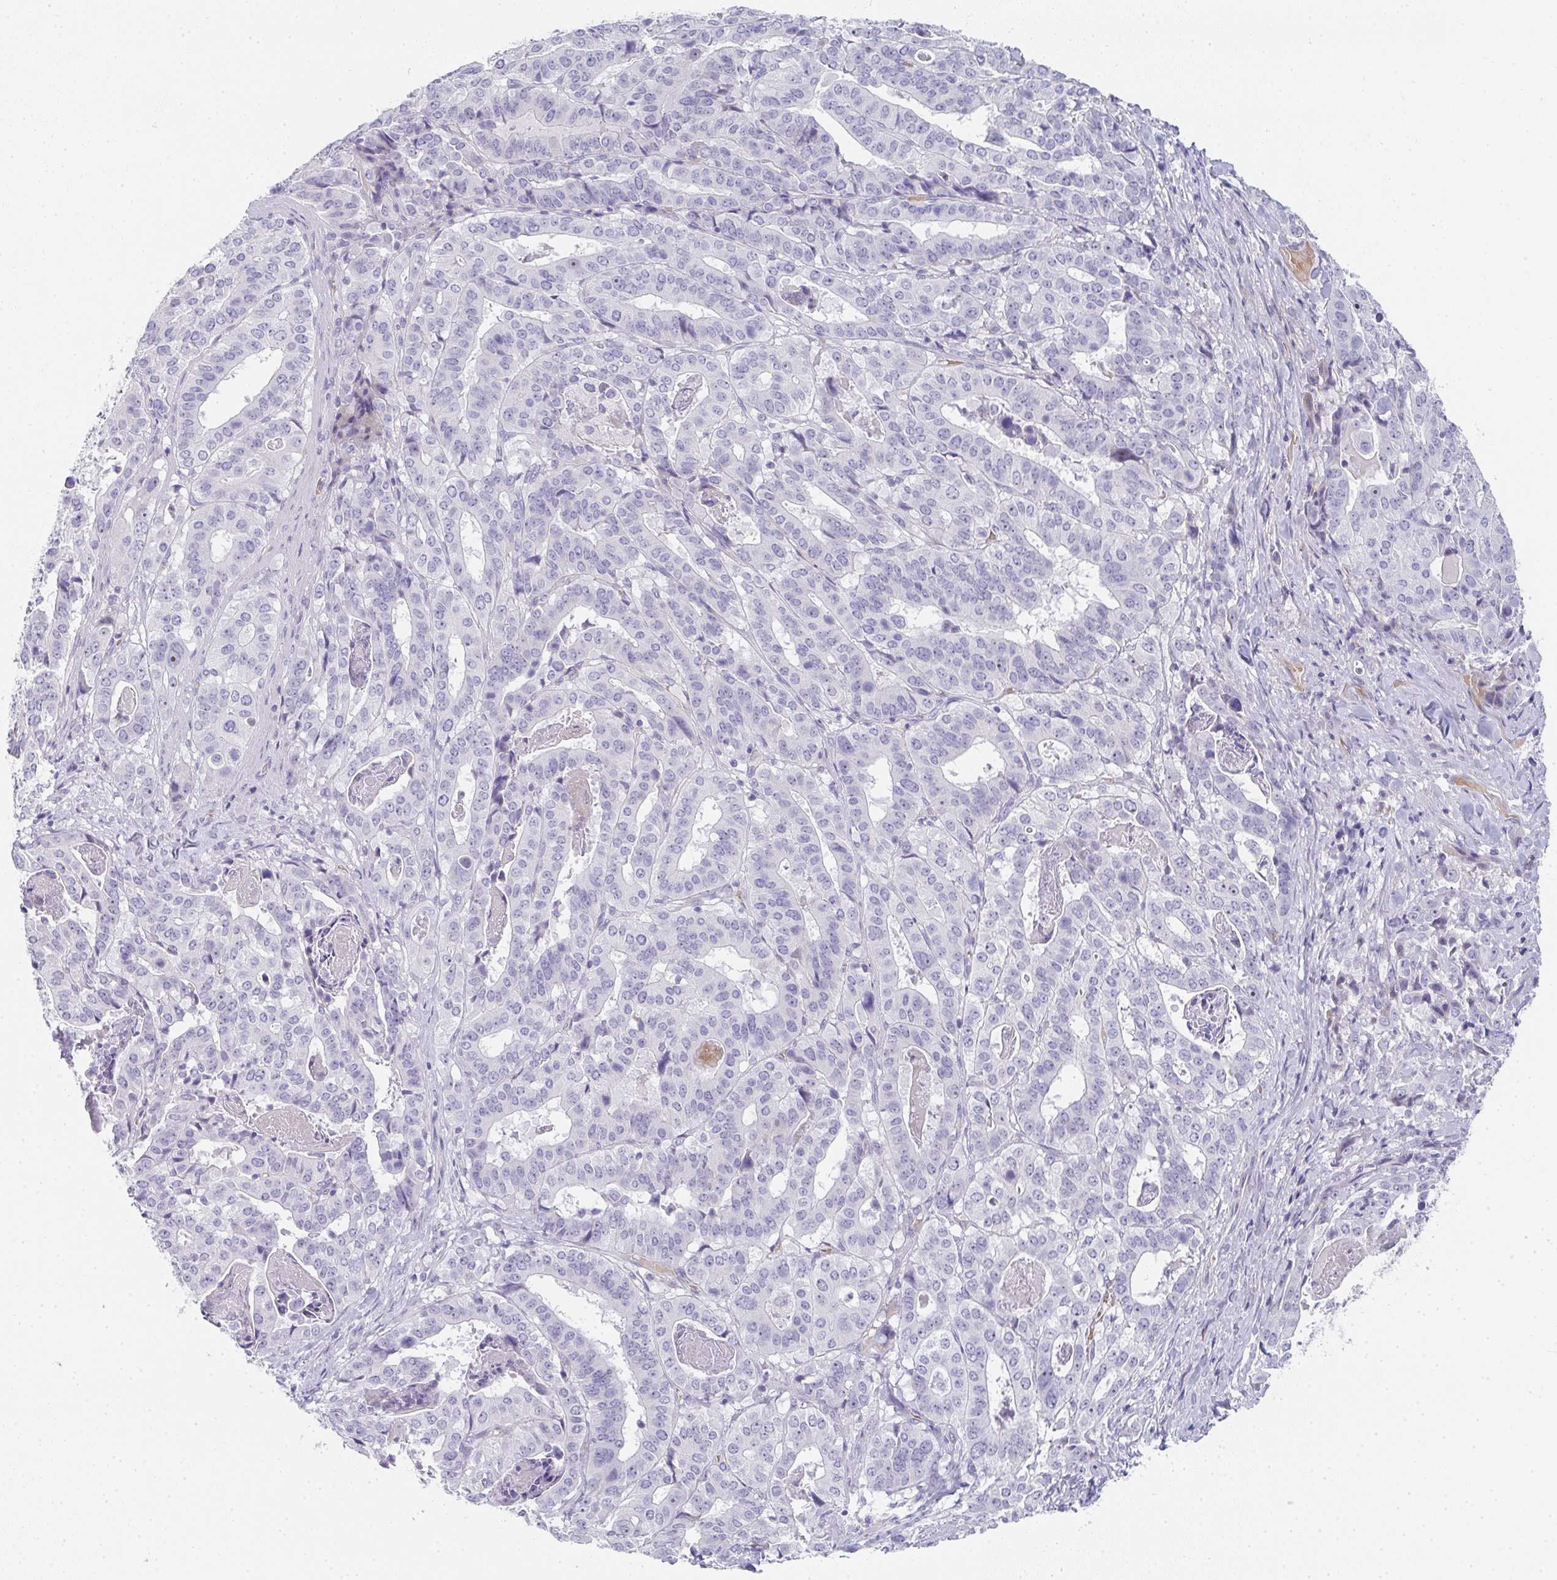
{"staining": {"intensity": "negative", "quantity": "none", "location": "none"}, "tissue": "stomach cancer", "cell_type": "Tumor cells", "image_type": "cancer", "snomed": [{"axis": "morphology", "description": "Adenocarcinoma, NOS"}, {"axis": "topography", "description": "Stomach"}], "caption": "High power microscopy image of an immunohistochemistry (IHC) histopathology image of stomach cancer, revealing no significant positivity in tumor cells. (DAB (3,3'-diaminobenzidine) immunohistochemistry with hematoxylin counter stain).", "gene": "NEU2", "patient": {"sex": "male", "age": 48}}